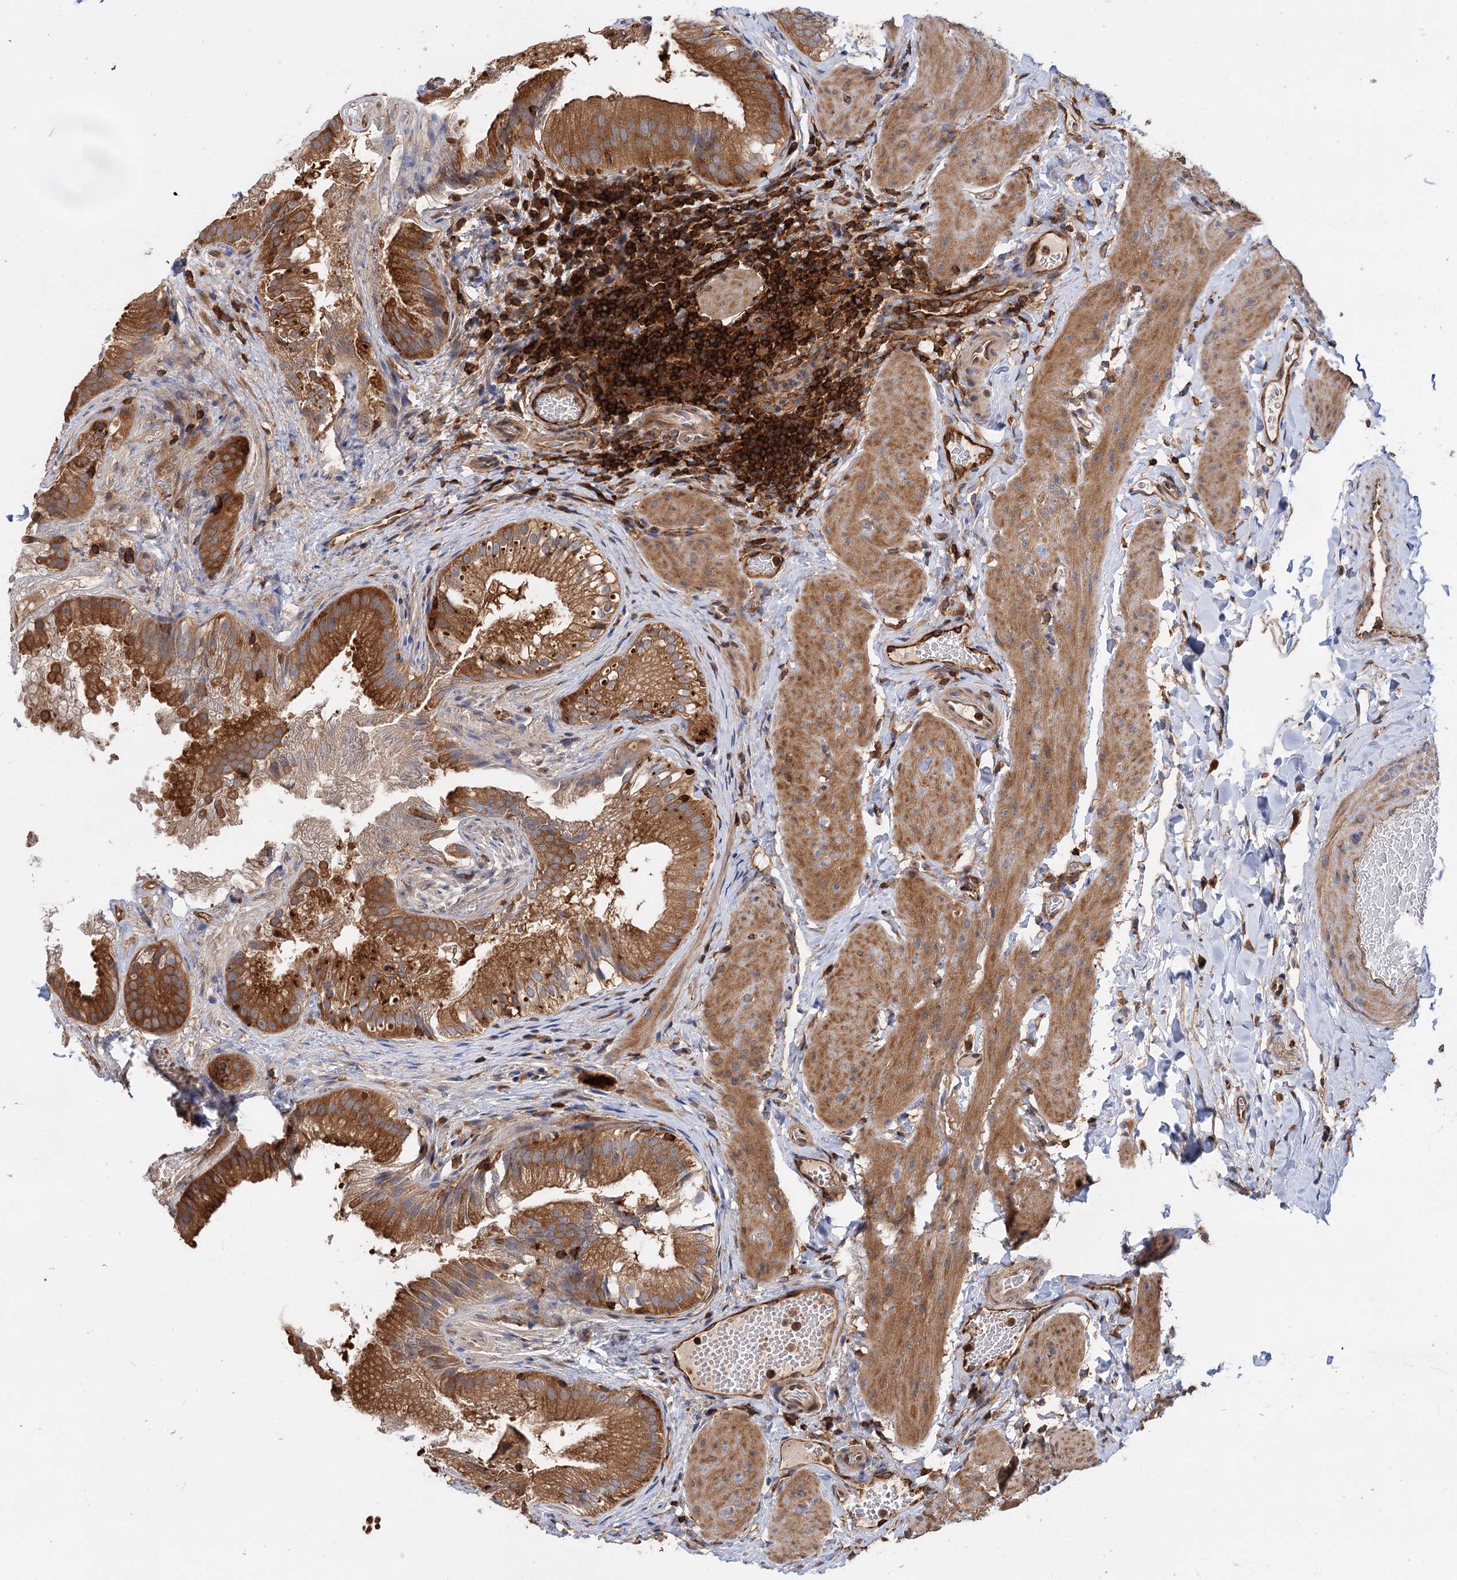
{"staining": {"intensity": "moderate", "quantity": ">75%", "location": "cytoplasmic/membranous"}, "tissue": "gallbladder", "cell_type": "Glandular cells", "image_type": "normal", "snomed": [{"axis": "morphology", "description": "Normal tissue, NOS"}, {"axis": "topography", "description": "Gallbladder"}], "caption": "A high-resolution histopathology image shows immunohistochemistry (IHC) staining of benign gallbladder, which reveals moderate cytoplasmic/membranous staining in approximately >75% of glandular cells. (DAB (3,3'-diaminobenzidine) IHC with brightfield microscopy, high magnification).", "gene": "PACS1", "patient": {"sex": "female", "age": 30}}